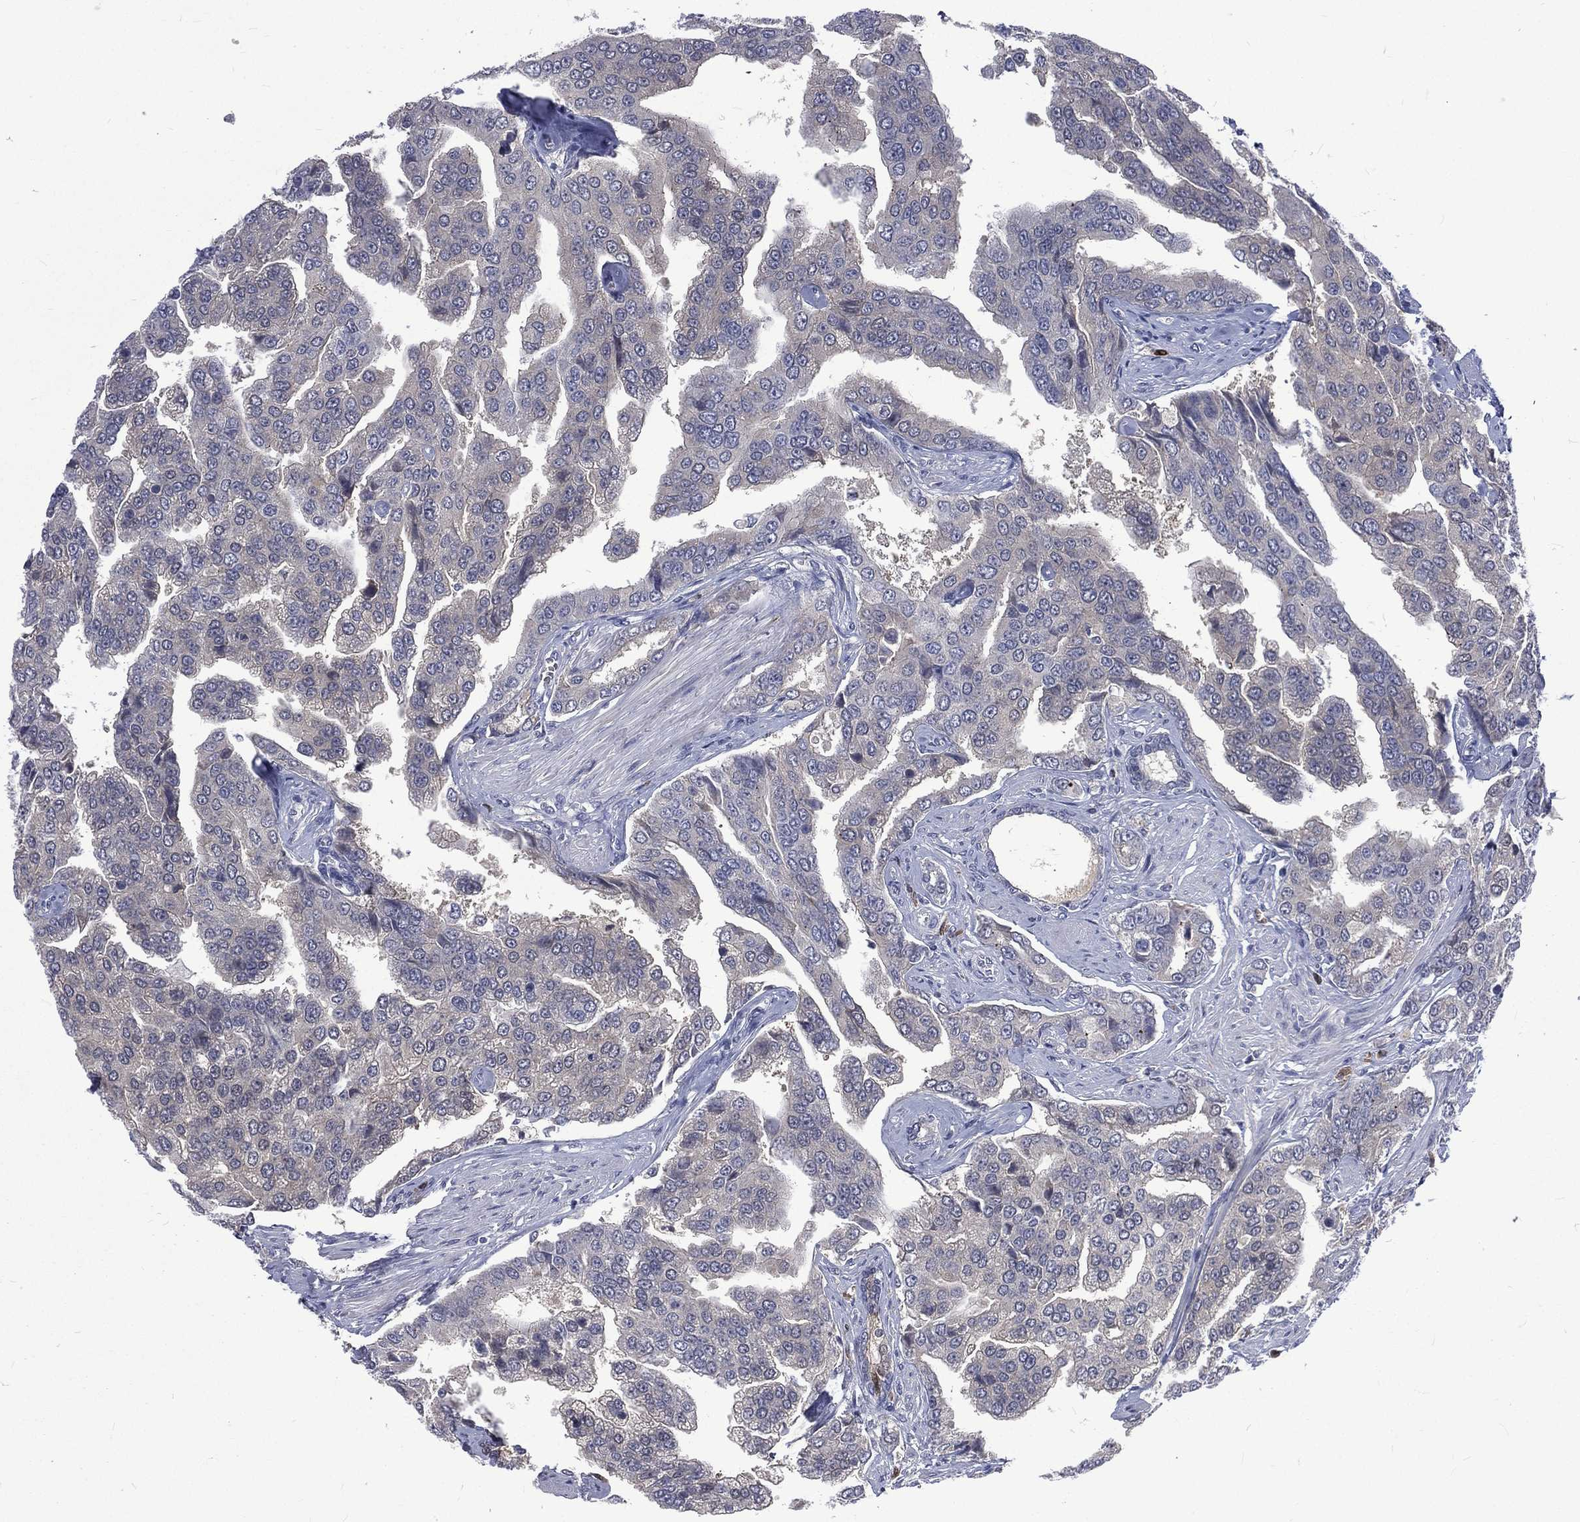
{"staining": {"intensity": "negative", "quantity": "none", "location": "none"}, "tissue": "prostate cancer", "cell_type": "Tumor cells", "image_type": "cancer", "snomed": [{"axis": "morphology", "description": "Adenocarcinoma, NOS"}, {"axis": "topography", "description": "Prostate and seminal vesicle, NOS"}, {"axis": "topography", "description": "Prostate"}], "caption": "High magnification brightfield microscopy of adenocarcinoma (prostate) stained with DAB (brown) and counterstained with hematoxylin (blue): tumor cells show no significant staining.", "gene": "CA12", "patient": {"sex": "male", "age": 69}}